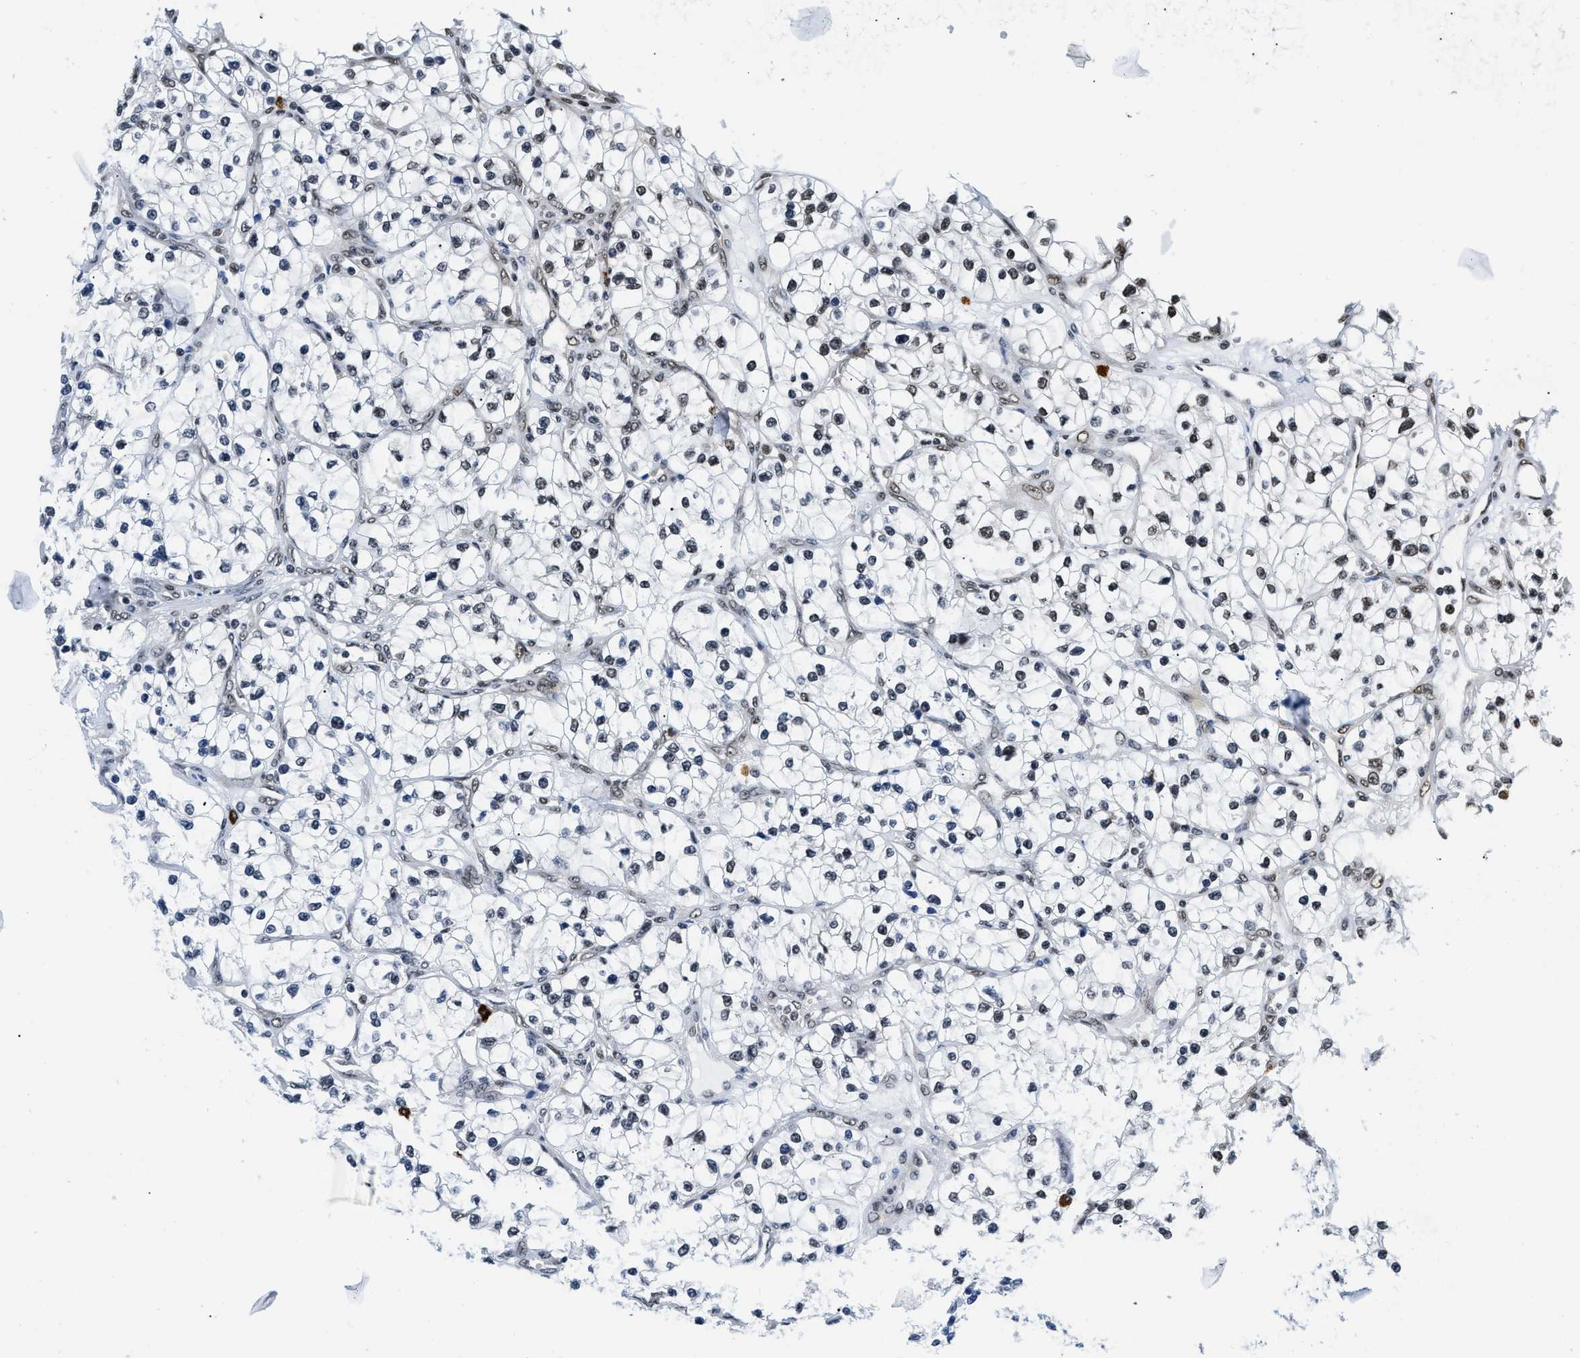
{"staining": {"intensity": "weak", "quantity": "<25%", "location": "nuclear"}, "tissue": "renal cancer", "cell_type": "Tumor cells", "image_type": "cancer", "snomed": [{"axis": "morphology", "description": "Adenocarcinoma, NOS"}, {"axis": "topography", "description": "Kidney"}], "caption": "Immunohistochemistry (IHC) image of renal adenocarcinoma stained for a protein (brown), which exhibits no staining in tumor cells.", "gene": "CCNDBP1", "patient": {"sex": "female", "age": 57}}